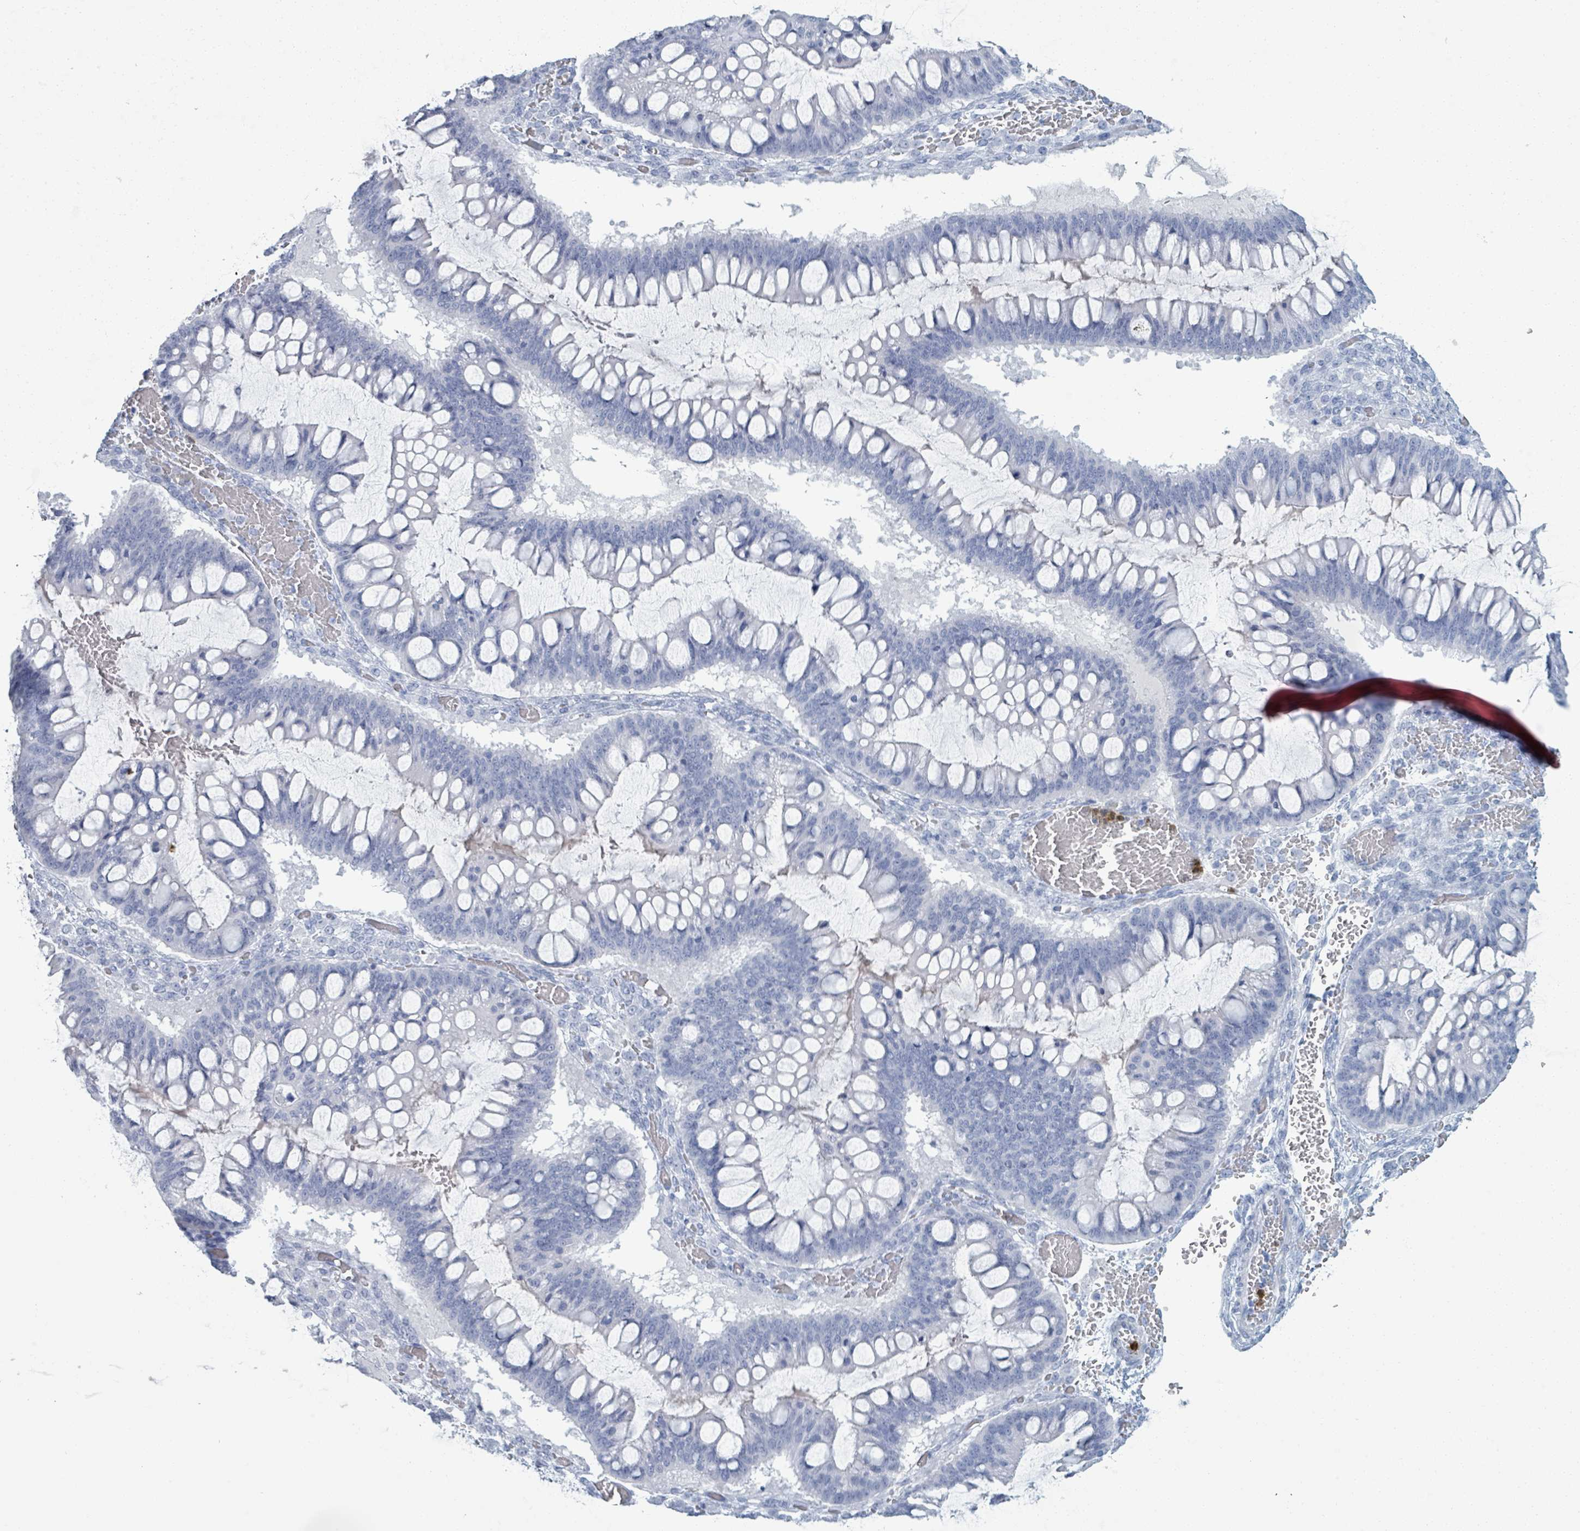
{"staining": {"intensity": "negative", "quantity": "none", "location": "none"}, "tissue": "ovarian cancer", "cell_type": "Tumor cells", "image_type": "cancer", "snomed": [{"axis": "morphology", "description": "Cystadenocarcinoma, mucinous, NOS"}, {"axis": "topography", "description": "Ovary"}], "caption": "This is a photomicrograph of immunohistochemistry (IHC) staining of ovarian cancer, which shows no staining in tumor cells.", "gene": "DEFA4", "patient": {"sex": "female", "age": 73}}